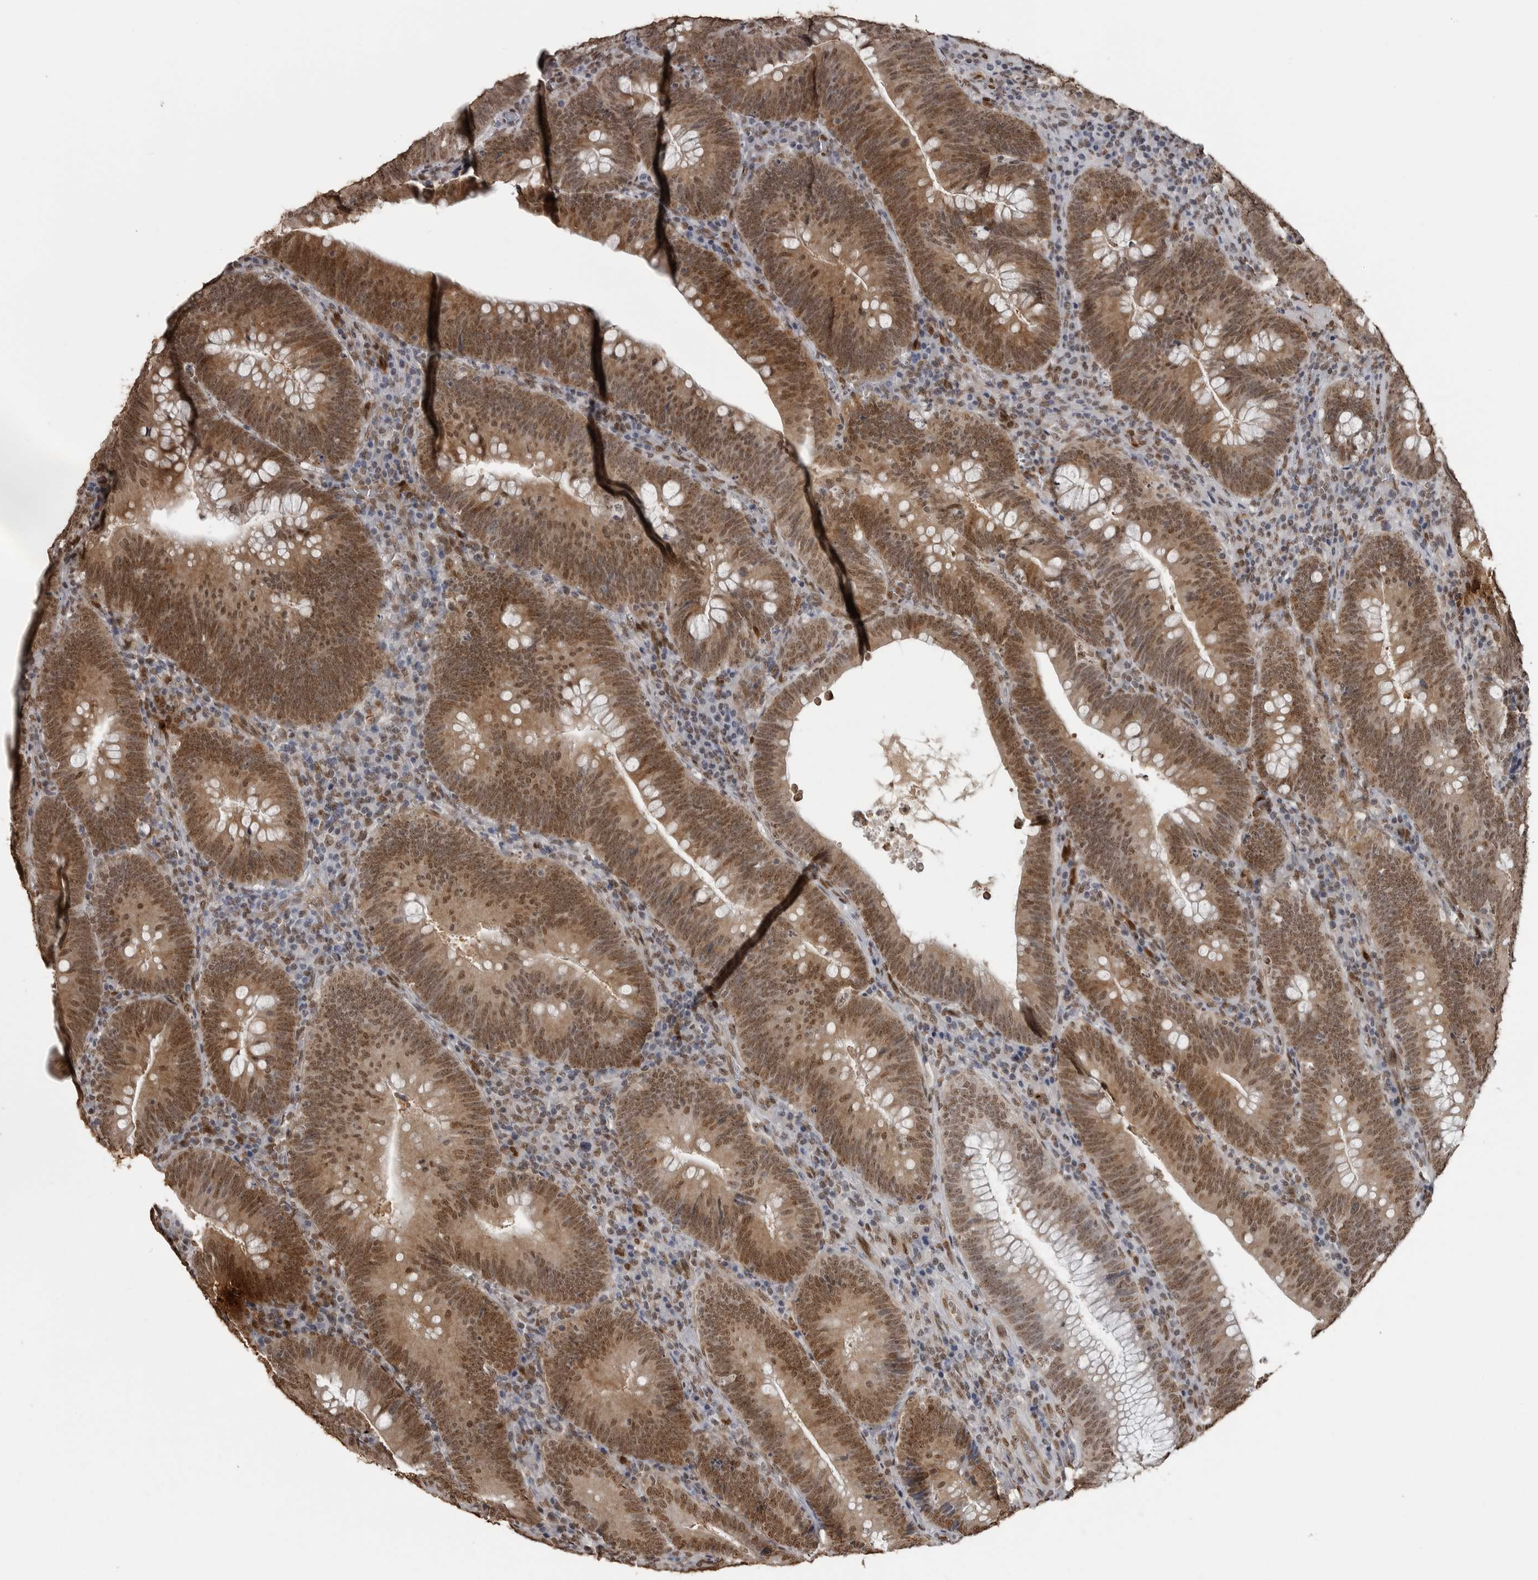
{"staining": {"intensity": "moderate", "quantity": ">75%", "location": "cytoplasmic/membranous,nuclear"}, "tissue": "colorectal cancer", "cell_type": "Tumor cells", "image_type": "cancer", "snomed": [{"axis": "morphology", "description": "Normal tissue, NOS"}, {"axis": "topography", "description": "Colon"}], "caption": "IHC (DAB (3,3'-diaminobenzidine)) staining of human colorectal cancer exhibits moderate cytoplasmic/membranous and nuclear protein positivity in approximately >75% of tumor cells. (Brightfield microscopy of DAB IHC at high magnification).", "gene": "SMAD2", "patient": {"sex": "female", "age": 82}}